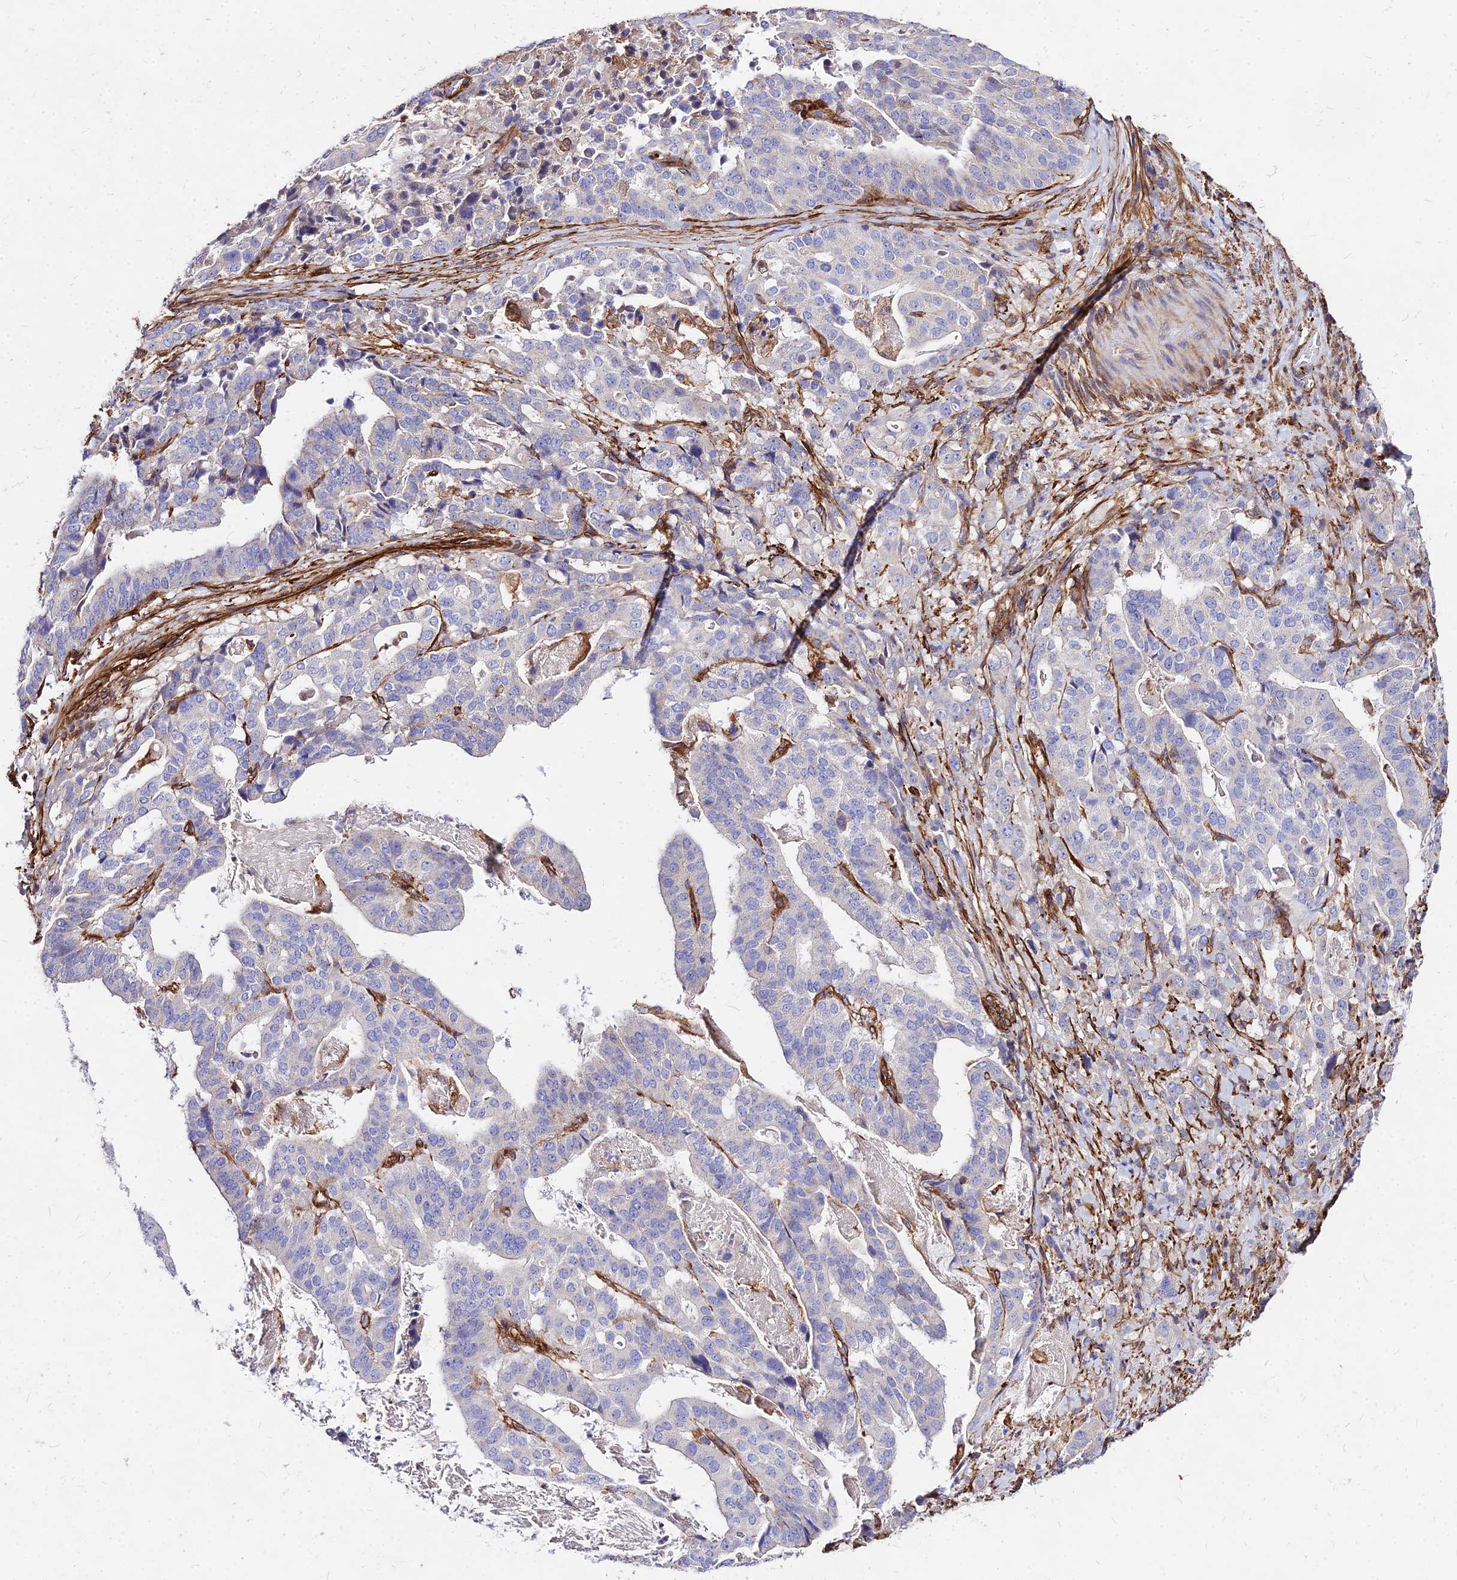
{"staining": {"intensity": "negative", "quantity": "none", "location": "none"}, "tissue": "stomach cancer", "cell_type": "Tumor cells", "image_type": "cancer", "snomed": [{"axis": "morphology", "description": "Adenocarcinoma, NOS"}, {"axis": "topography", "description": "Stomach"}], "caption": "This is an immunohistochemistry (IHC) micrograph of stomach cancer. There is no staining in tumor cells.", "gene": "EFCC1", "patient": {"sex": "male", "age": 48}}